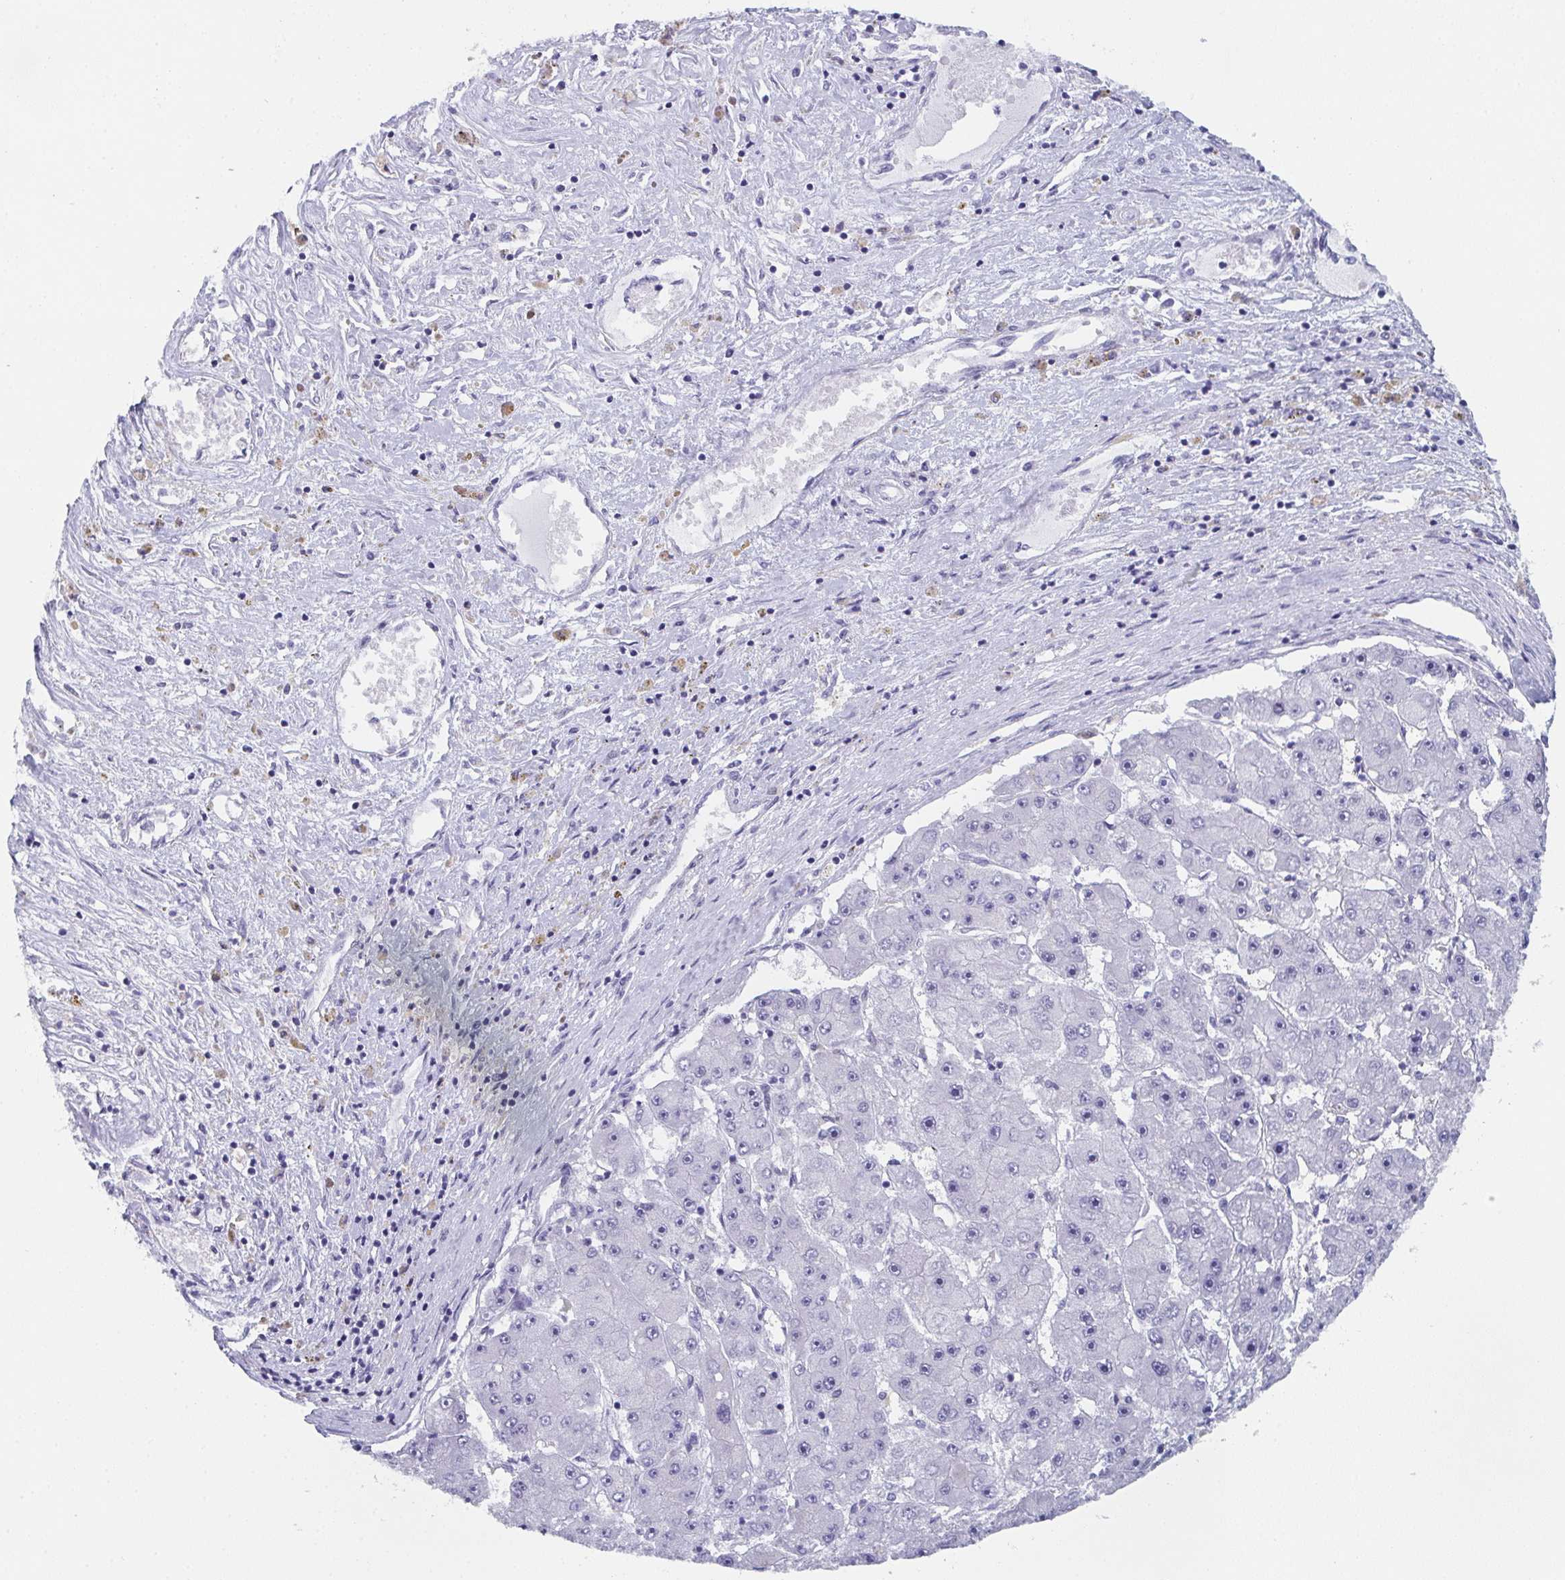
{"staining": {"intensity": "negative", "quantity": "none", "location": "none"}, "tissue": "liver cancer", "cell_type": "Tumor cells", "image_type": "cancer", "snomed": [{"axis": "morphology", "description": "Carcinoma, Hepatocellular, NOS"}, {"axis": "topography", "description": "Liver"}], "caption": "There is no significant staining in tumor cells of liver cancer (hepatocellular carcinoma).", "gene": "DYDC2", "patient": {"sex": "female", "age": 61}}